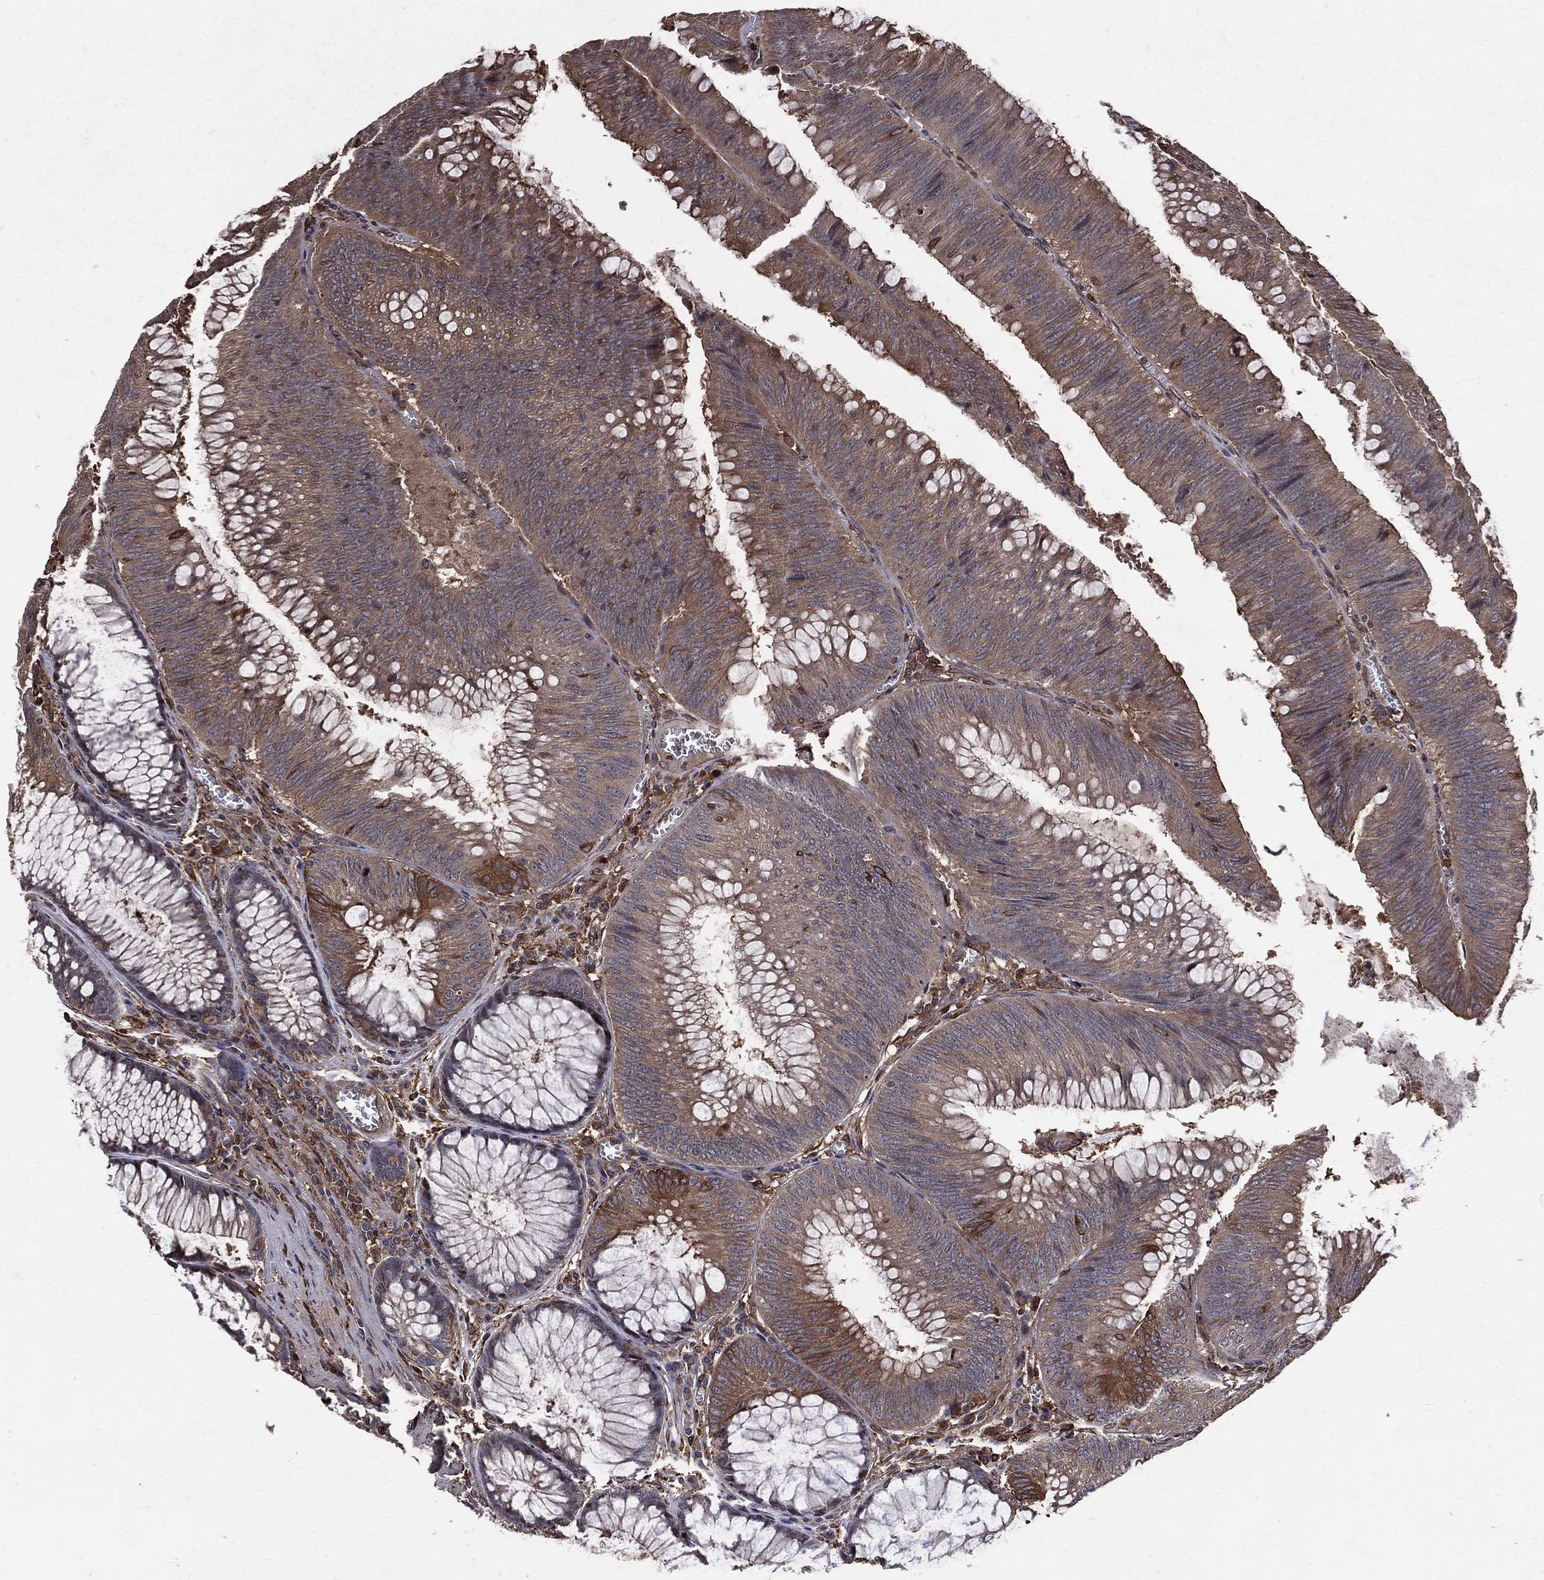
{"staining": {"intensity": "moderate", "quantity": ">75%", "location": "cytoplasmic/membranous"}, "tissue": "colorectal cancer", "cell_type": "Tumor cells", "image_type": "cancer", "snomed": [{"axis": "morphology", "description": "Adenocarcinoma, NOS"}, {"axis": "topography", "description": "Rectum"}], "caption": "There is medium levels of moderate cytoplasmic/membranous positivity in tumor cells of colorectal adenocarcinoma, as demonstrated by immunohistochemical staining (brown color).", "gene": "DPYSL2", "patient": {"sex": "female", "age": 72}}